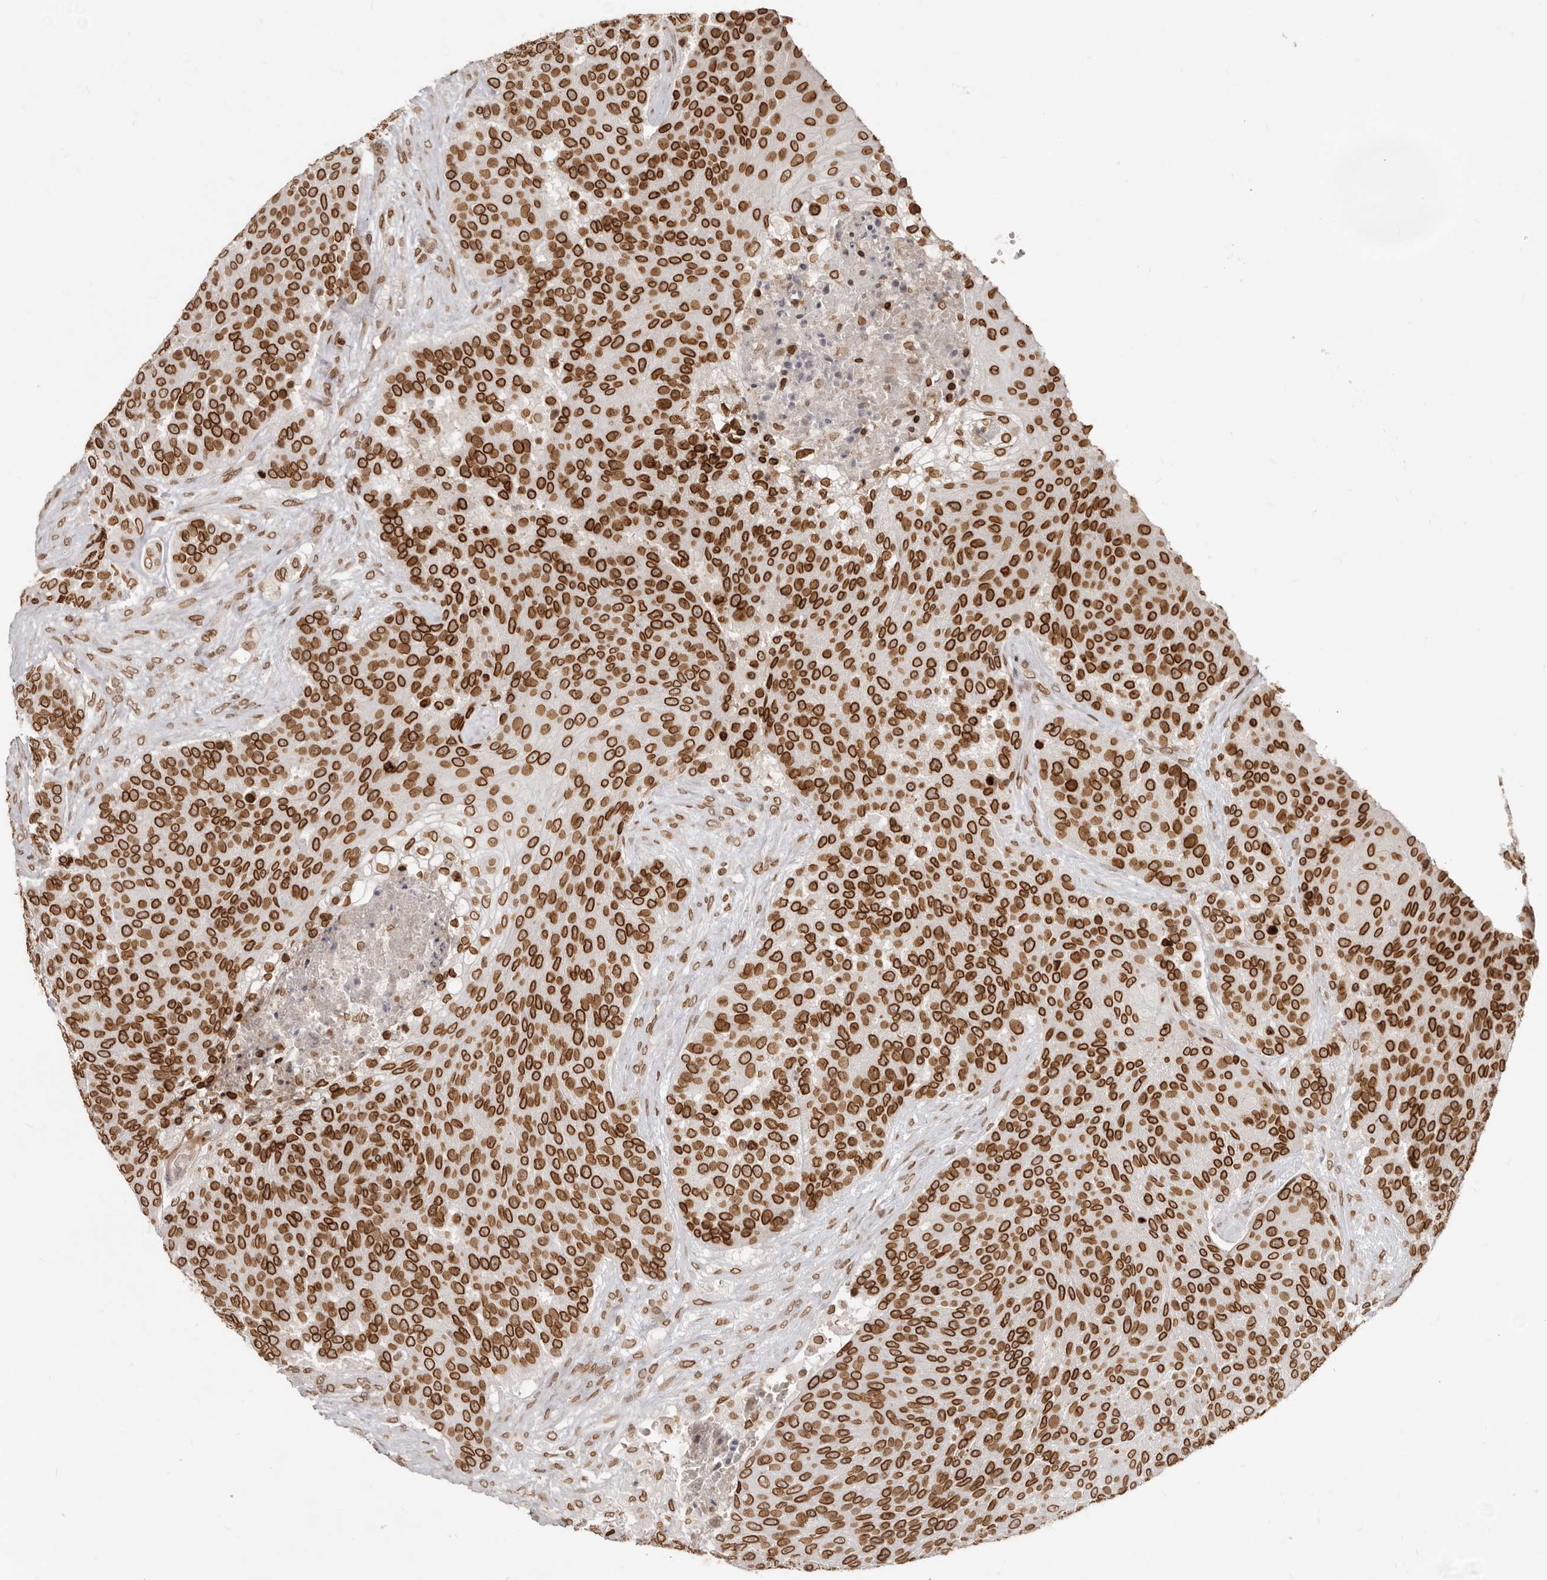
{"staining": {"intensity": "strong", "quantity": ">75%", "location": "cytoplasmic/membranous,nuclear"}, "tissue": "urothelial cancer", "cell_type": "Tumor cells", "image_type": "cancer", "snomed": [{"axis": "morphology", "description": "Urothelial carcinoma, High grade"}, {"axis": "topography", "description": "Urinary bladder"}], "caption": "Human urothelial cancer stained with a brown dye displays strong cytoplasmic/membranous and nuclear positive staining in about >75% of tumor cells.", "gene": "NUP153", "patient": {"sex": "female", "age": 63}}